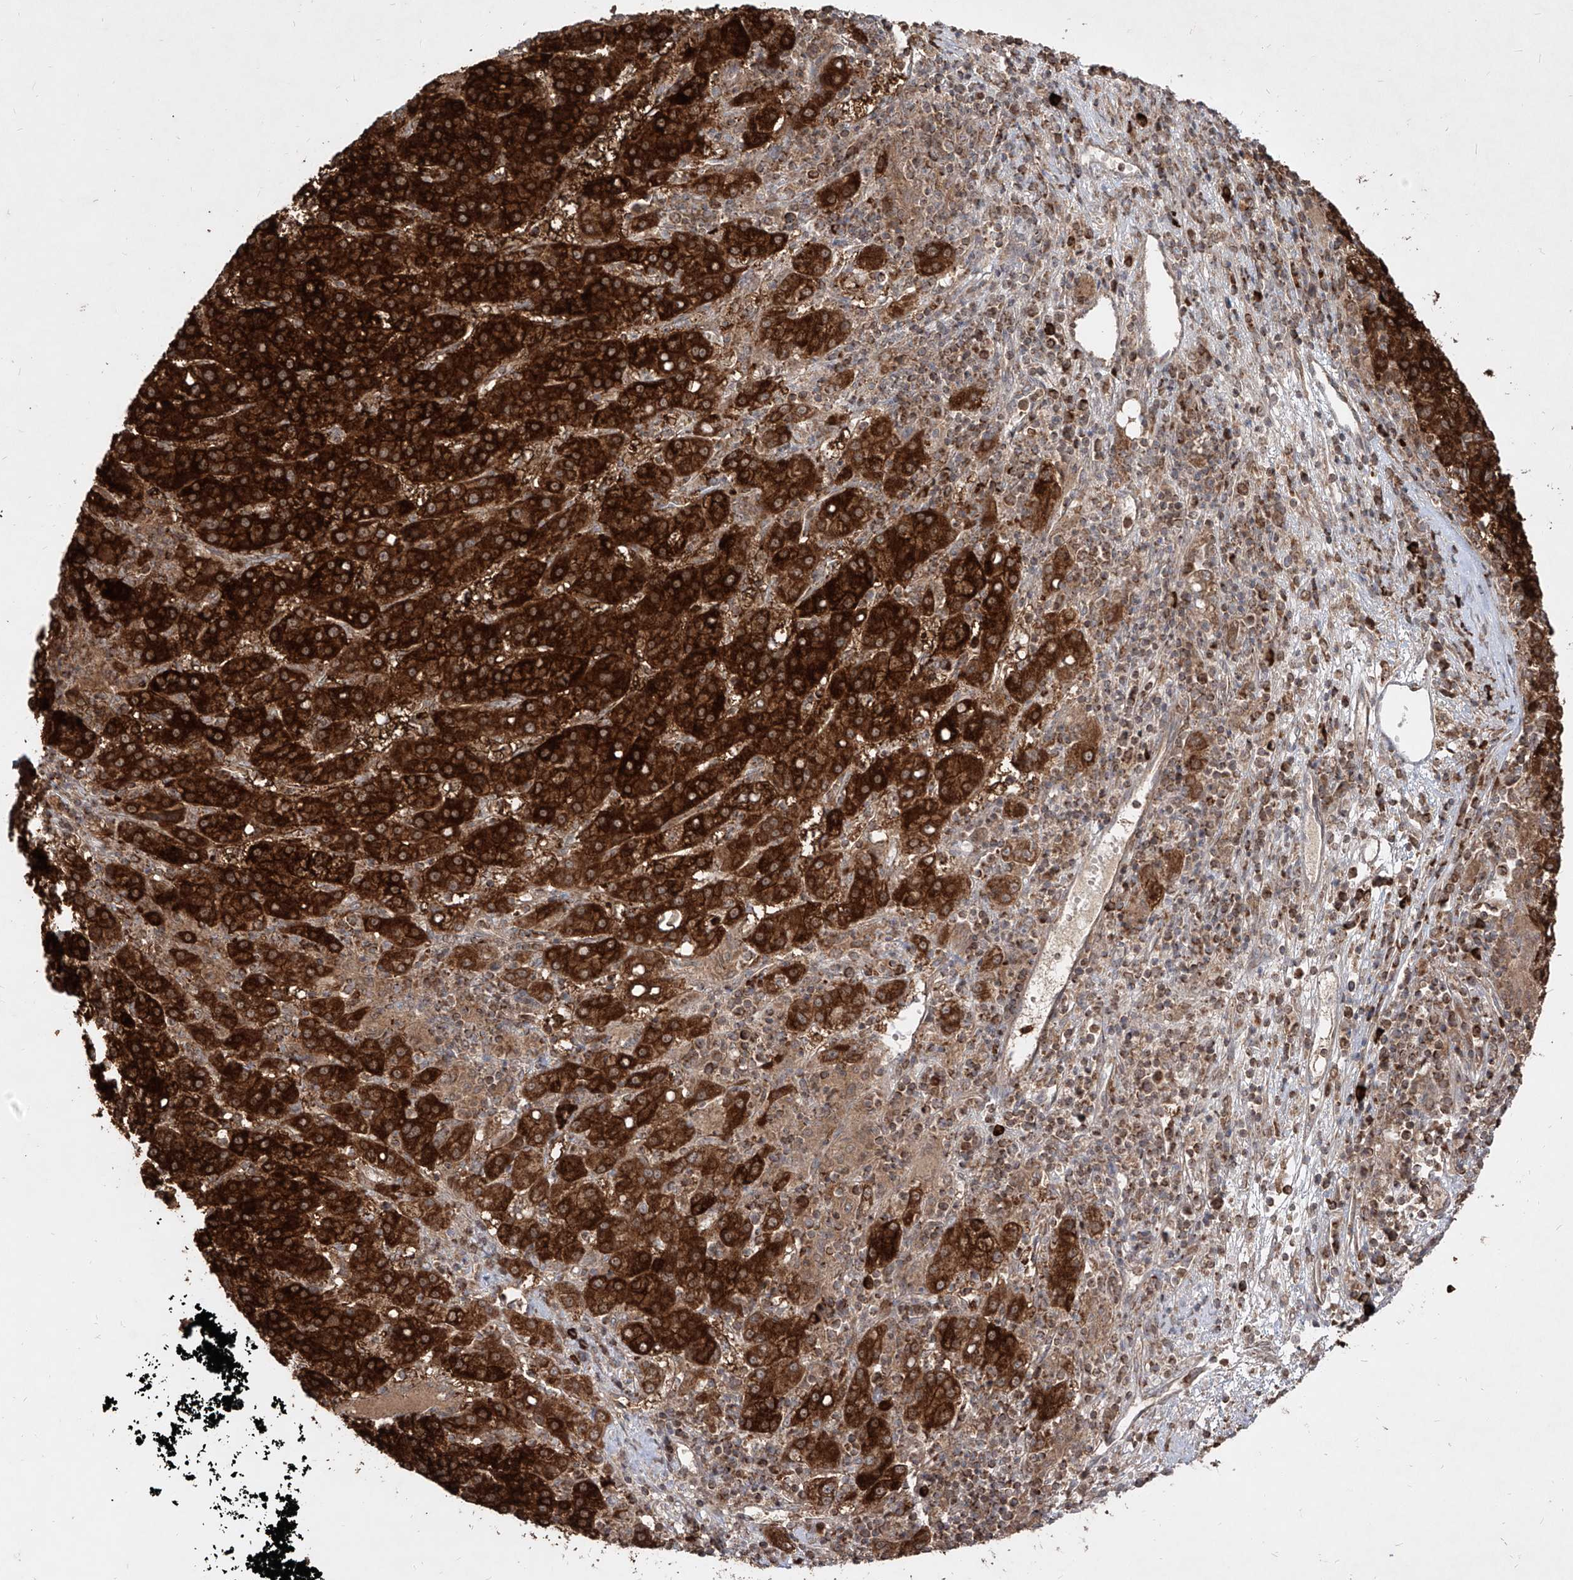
{"staining": {"intensity": "strong", "quantity": ">75%", "location": "cytoplasmic/membranous"}, "tissue": "liver cancer", "cell_type": "Tumor cells", "image_type": "cancer", "snomed": [{"axis": "morphology", "description": "Carcinoma, Hepatocellular, NOS"}, {"axis": "topography", "description": "Liver"}], "caption": "Human liver hepatocellular carcinoma stained with a brown dye demonstrates strong cytoplasmic/membranous positive staining in about >75% of tumor cells.", "gene": "AIM2", "patient": {"sex": "female", "age": 58}}